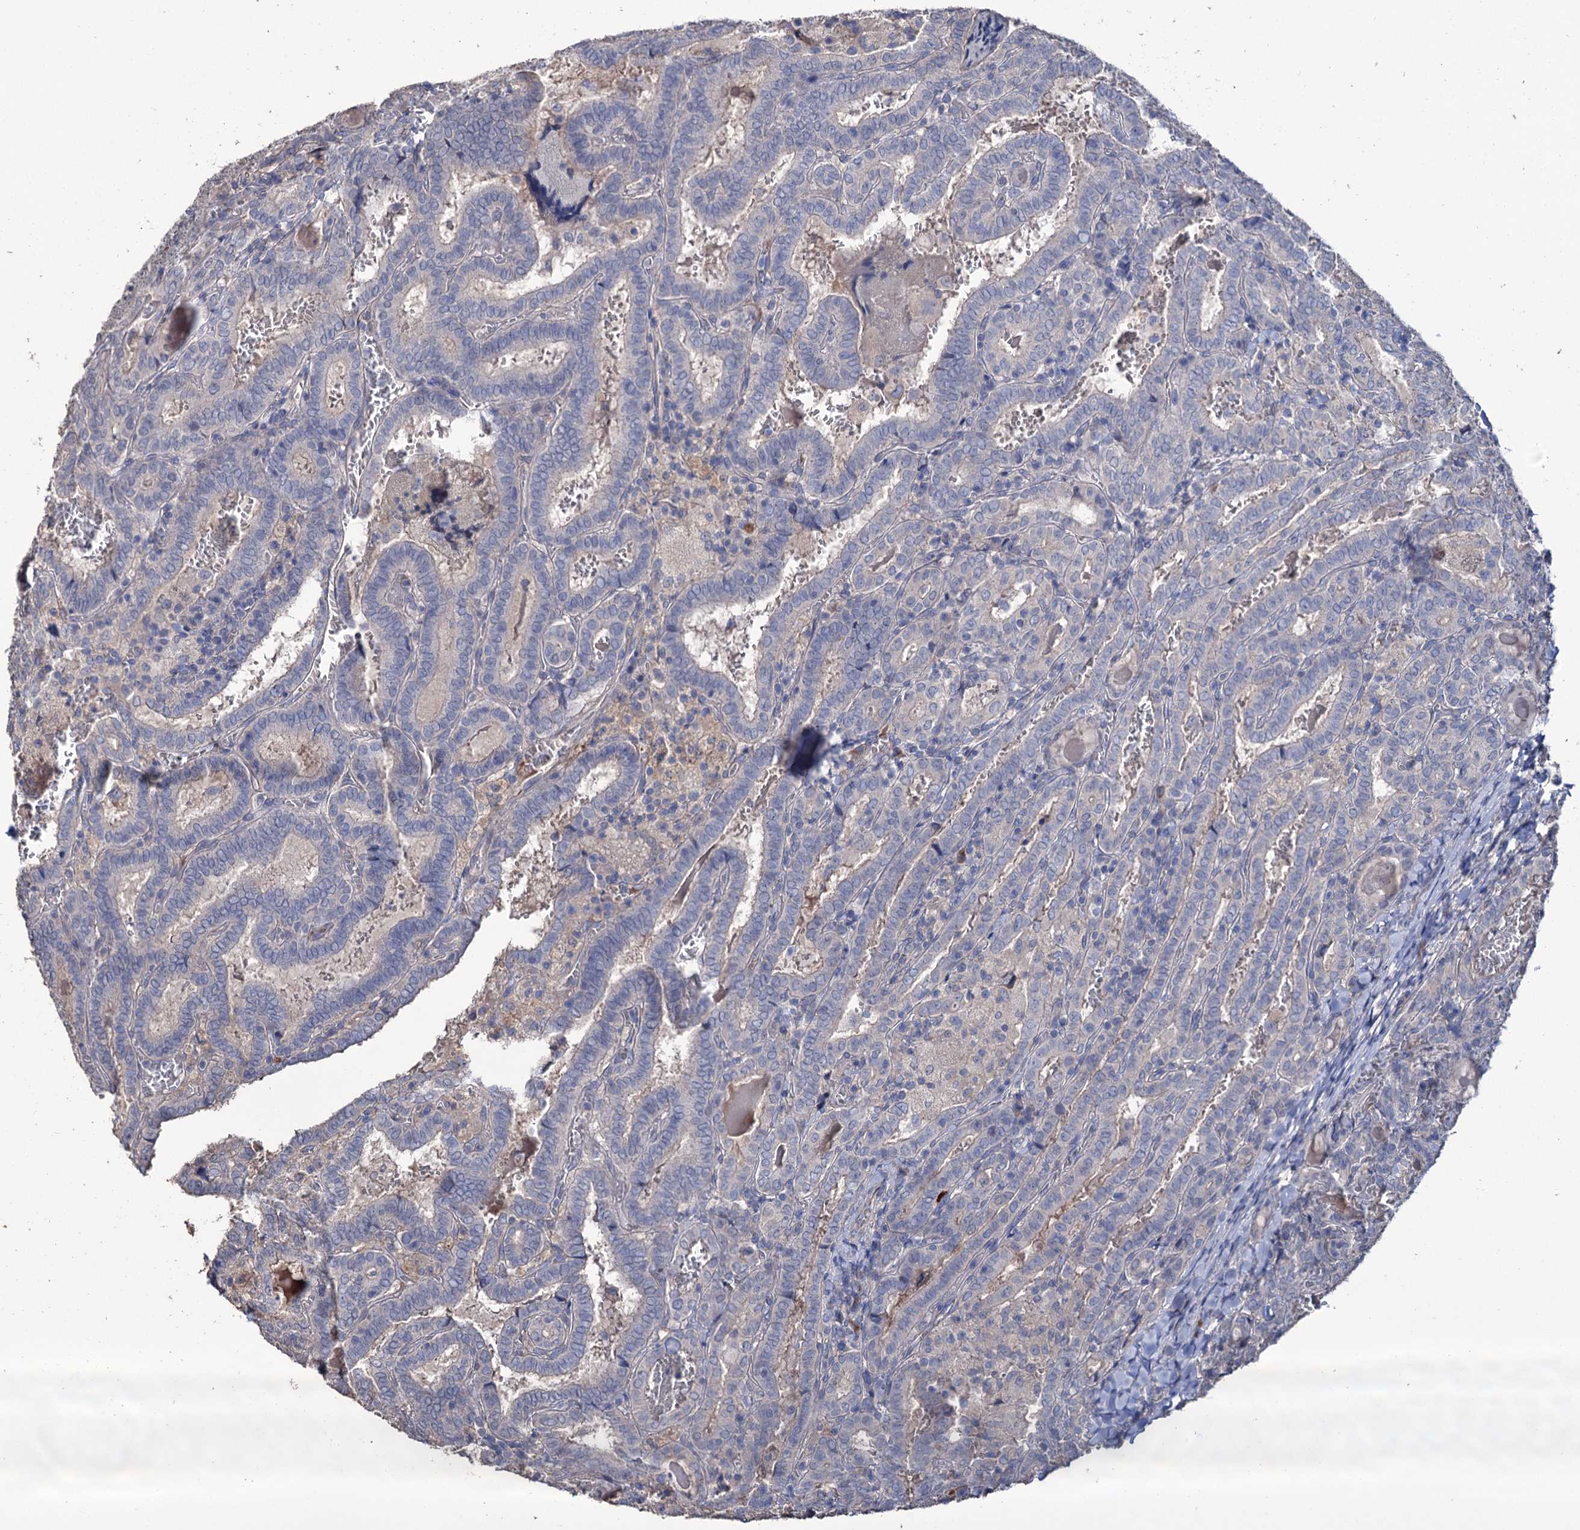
{"staining": {"intensity": "negative", "quantity": "none", "location": "none"}, "tissue": "thyroid cancer", "cell_type": "Tumor cells", "image_type": "cancer", "snomed": [{"axis": "morphology", "description": "Papillary adenocarcinoma, NOS"}, {"axis": "topography", "description": "Thyroid gland"}], "caption": "Thyroid cancer was stained to show a protein in brown. There is no significant staining in tumor cells. Nuclei are stained in blue.", "gene": "EPB41L5", "patient": {"sex": "female", "age": 72}}